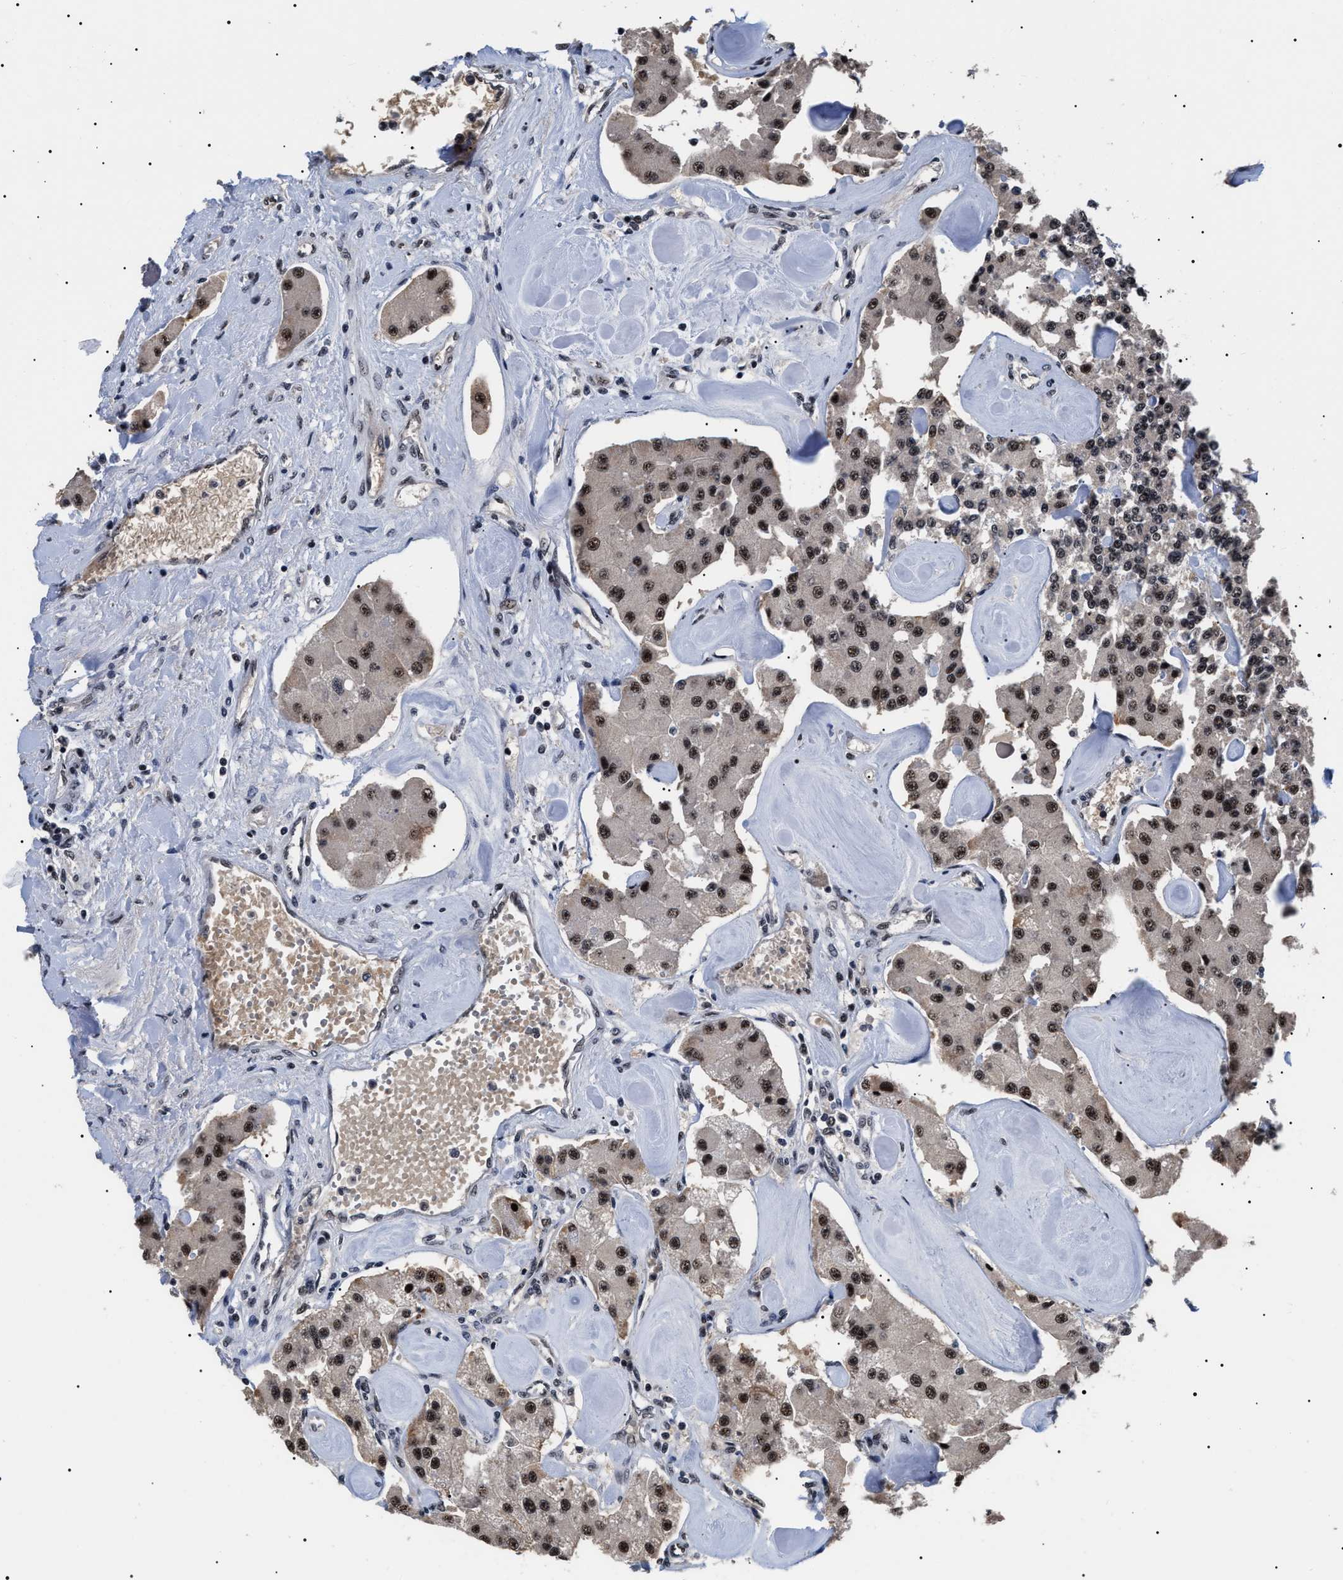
{"staining": {"intensity": "strong", "quantity": ">75%", "location": "nuclear"}, "tissue": "carcinoid", "cell_type": "Tumor cells", "image_type": "cancer", "snomed": [{"axis": "morphology", "description": "Carcinoid, malignant, NOS"}, {"axis": "topography", "description": "Pancreas"}], "caption": "A high amount of strong nuclear staining is seen in approximately >75% of tumor cells in carcinoid (malignant) tissue.", "gene": "CAAP1", "patient": {"sex": "male", "age": 41}}